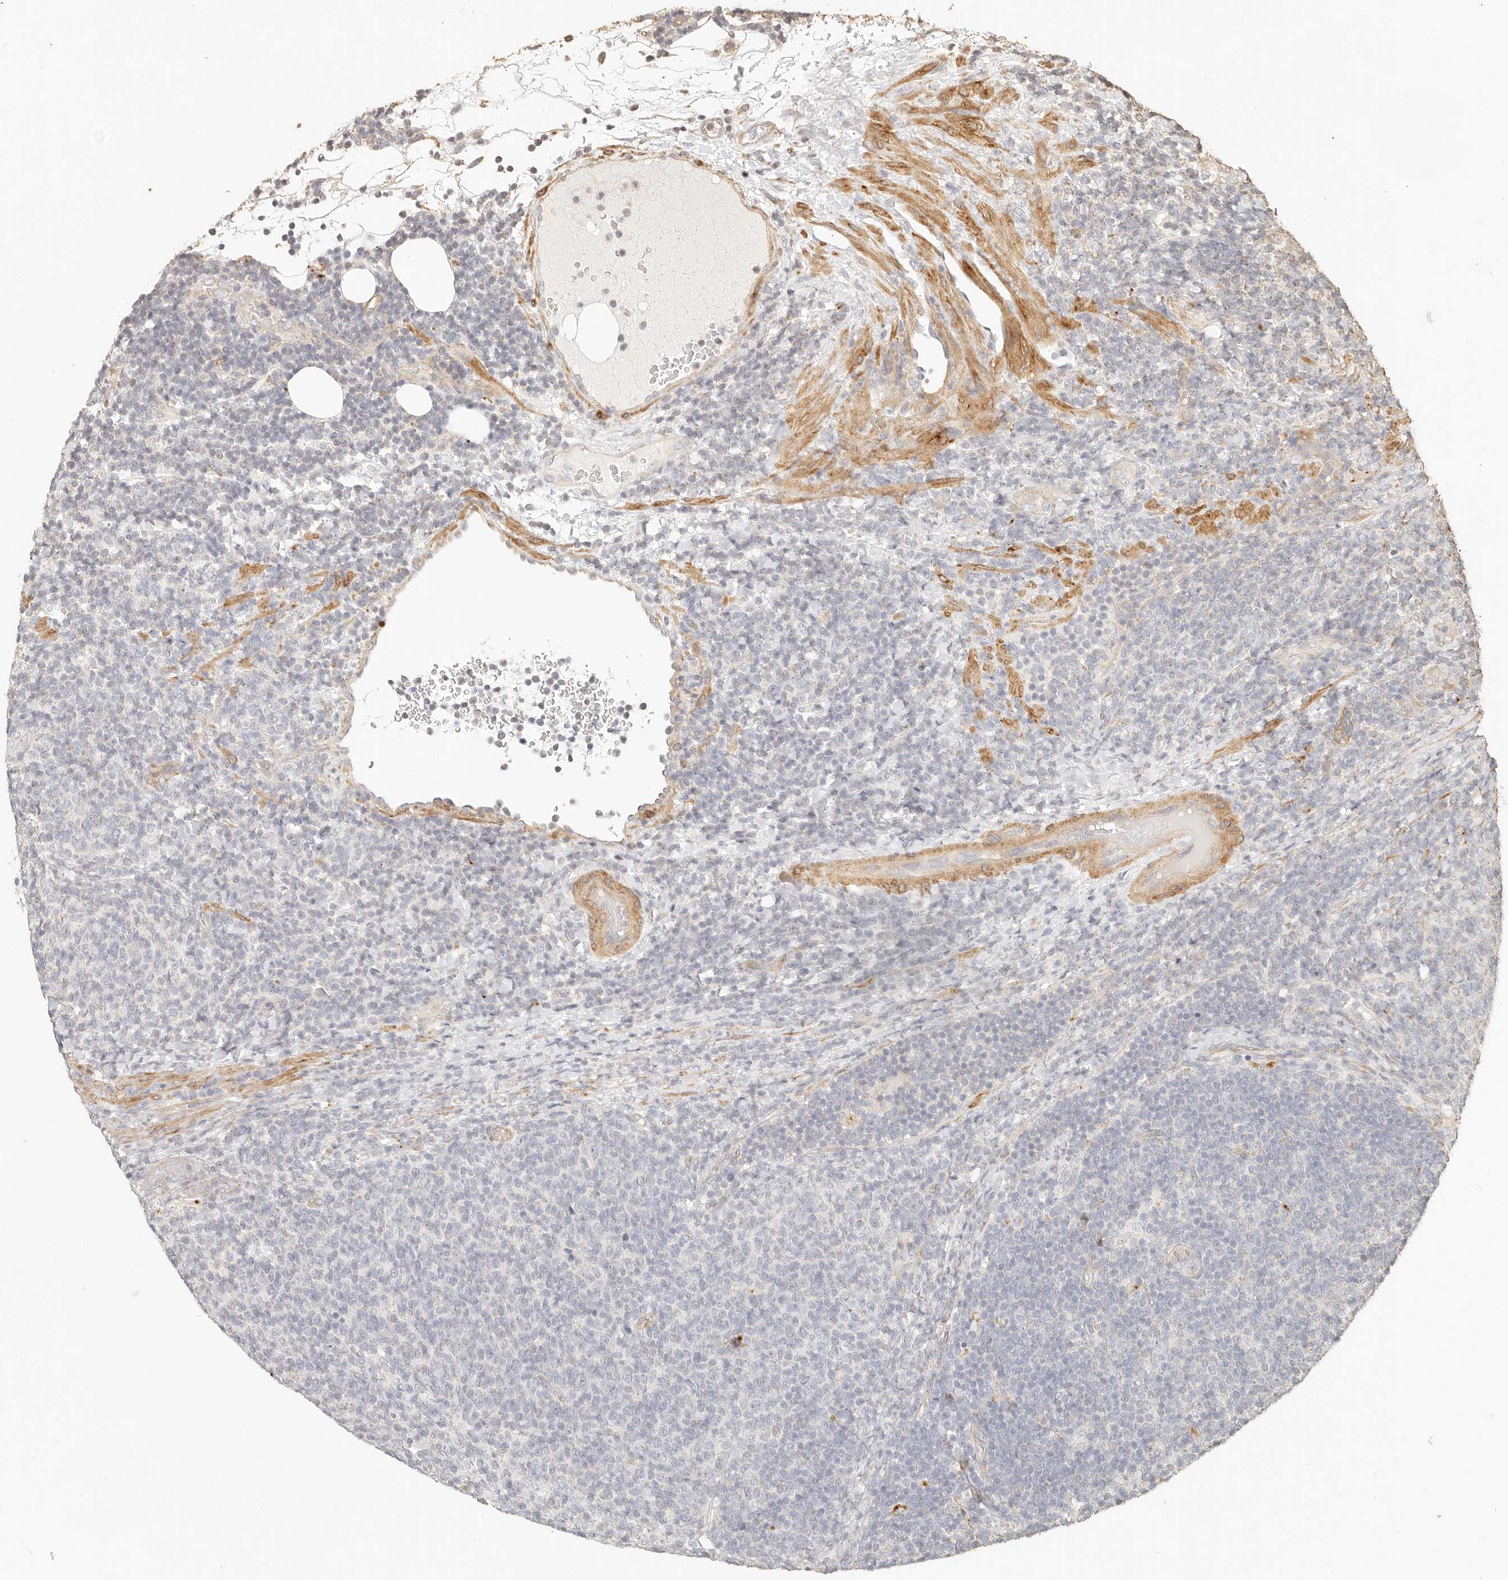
{"staining": {"intensity": "negative", "quantity": "none", "location": "none"}, "tissue": "lymphoma", "cell_type": "Tumor cells", "image_type": "cancer", "snomed": [{"axis": "morphology", "description": "Malignant lymphoma, non-Hodgkin's type, Low grade"}, {"axis": "topography", "description": "Lymph node"}], "caption": "Tumor cells are negative for protein expression in human lymphoma. Nuclei are stained in blue.", "gene": "PTPN22", "patient": {"sex": "male", "age": 66}}